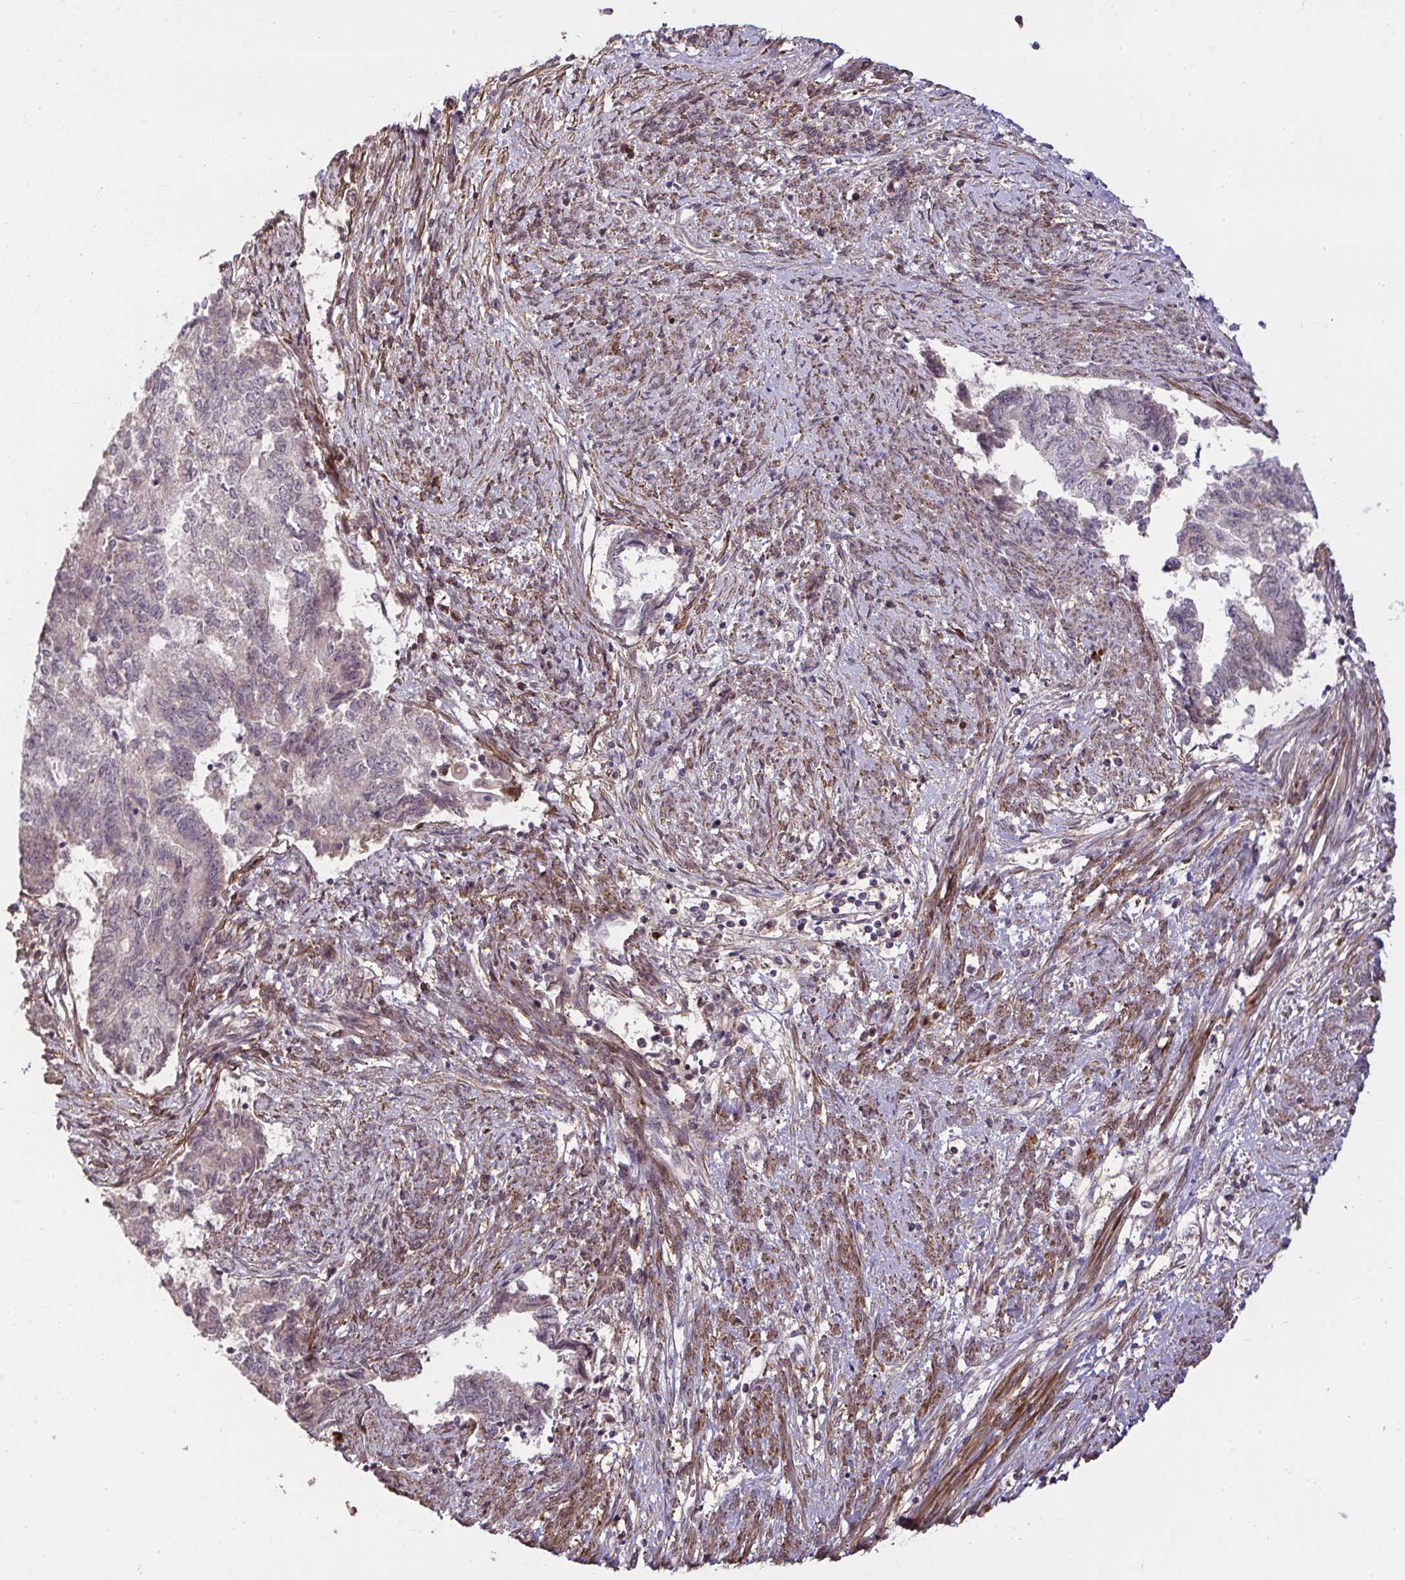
{"staining": {"intensity": "moderate", "quantity": "<25%", "location": "cytoplasmic/membranous"}, "tissue": "endometrial cancer", "cell_type": "Tumor cells", "image_type": "cancer", "snomed": [{"axis": "morphology", "description": "Adenocarcinoma, NOS"}, {"axis": "topography", "description": "Endometrium"}], "caption": "About <25% of tumor cells in endometrial adenocarcinoma exhibit moderate cytoplasmic/membranous protein expression as visualized by brown immunohistochemical staining.", "gene": "ZSCAN9", "patient": {"sex": "female", "age": 65}}